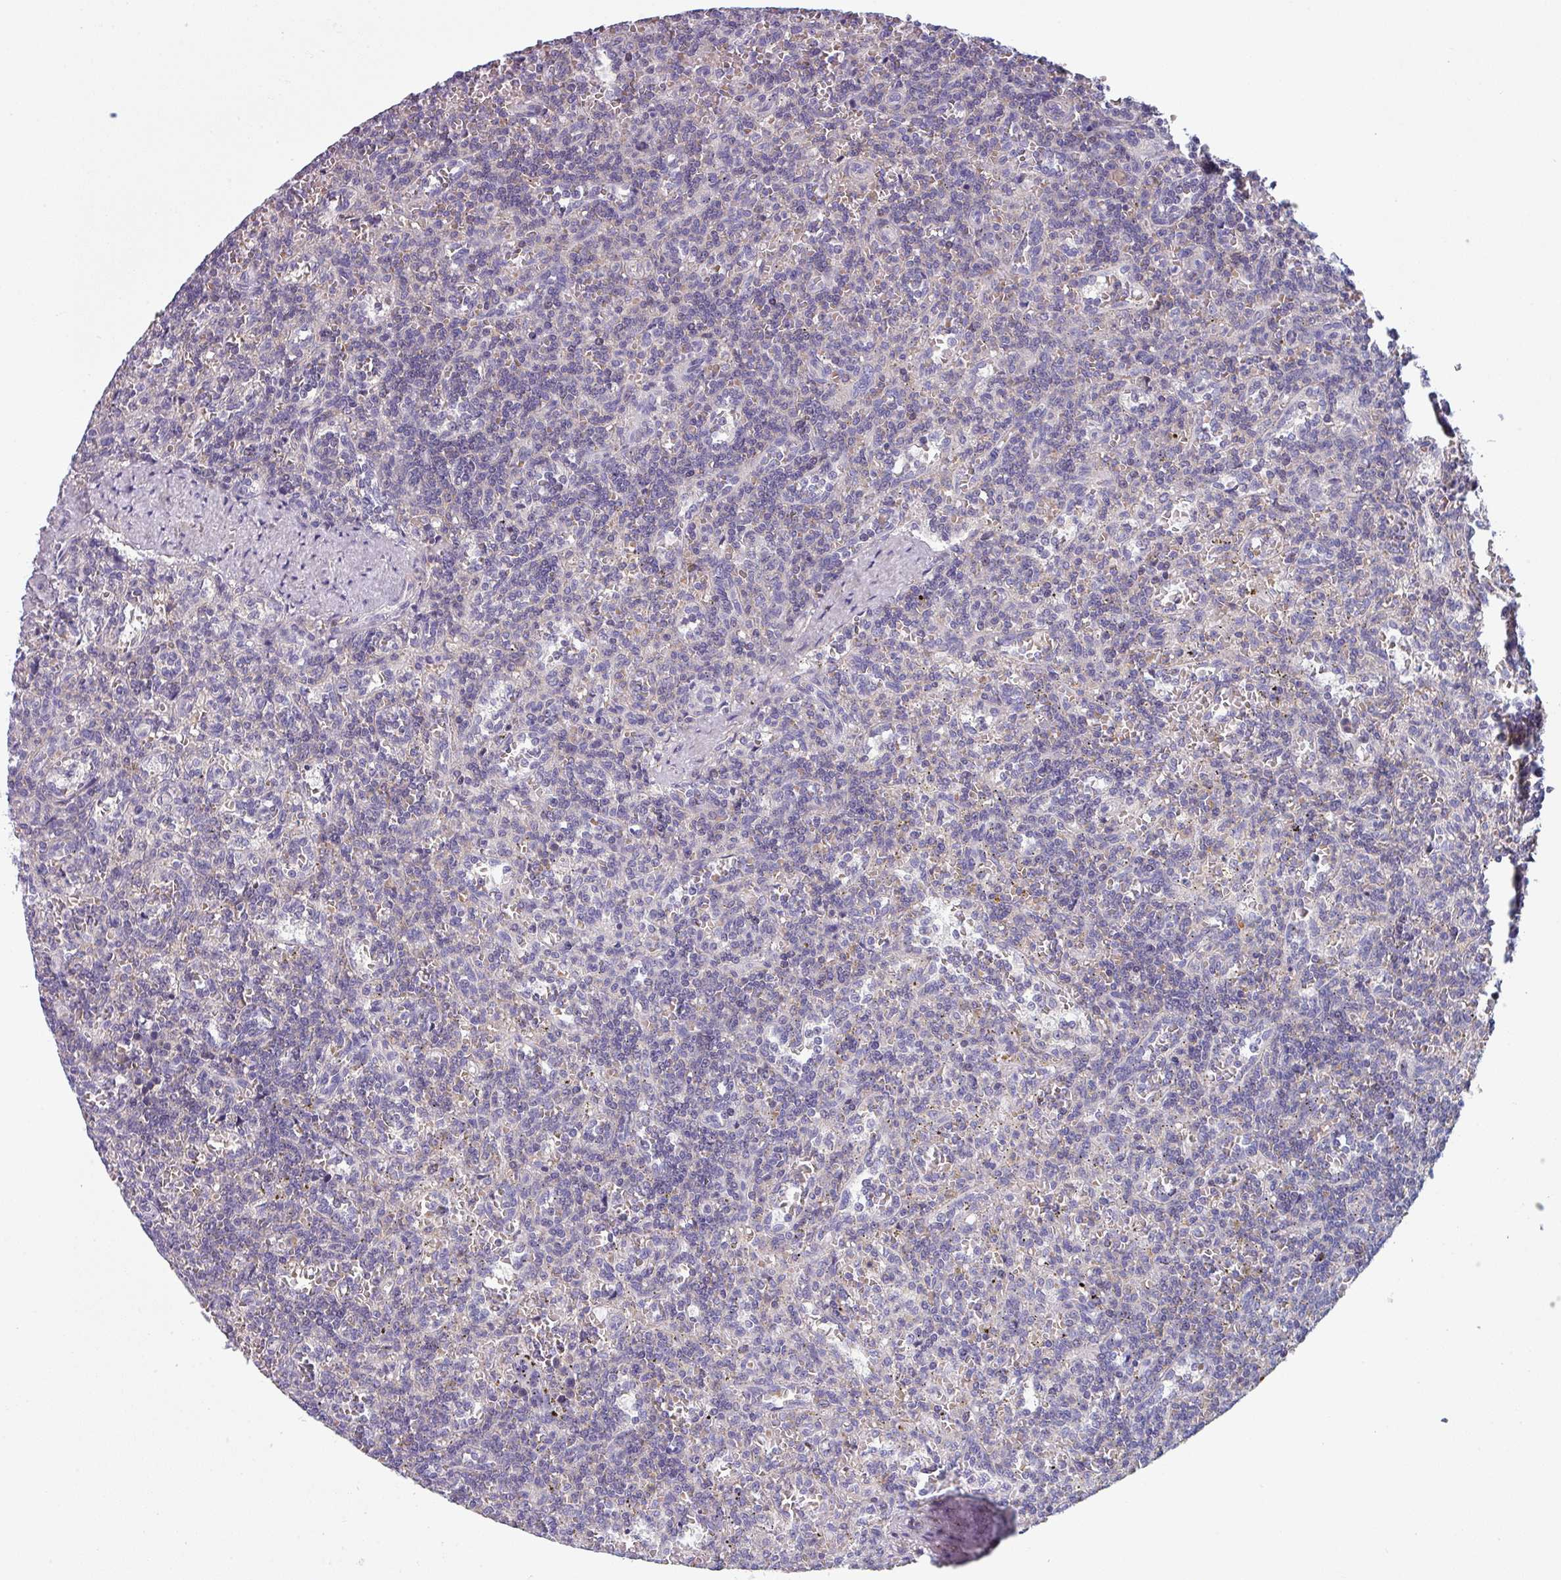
{"staining": {"intensity": "negative", "quantity": "none", "location": "none"}, "tissue": "lymphoma", "cell_type": "Tumor cells", "image_type": "cancer", "snomed": [{"axis": "morphology", "description": "Malignant lymphoma, non-Hodgkin's type, Low grade"}, {"axis": "topography", "description": "Spleen"}], "caption": "An immunohistochemistry (IHC) histopathology image of low-grade malignant lymphoma, non-Hodgkin's type is shown. There is no staining in tumor cells of low-grade malignant lymphoma, non-Hodgkin's type.", "gene": "TMEM132A", "patient": {"sex": "male", "age": 73}}